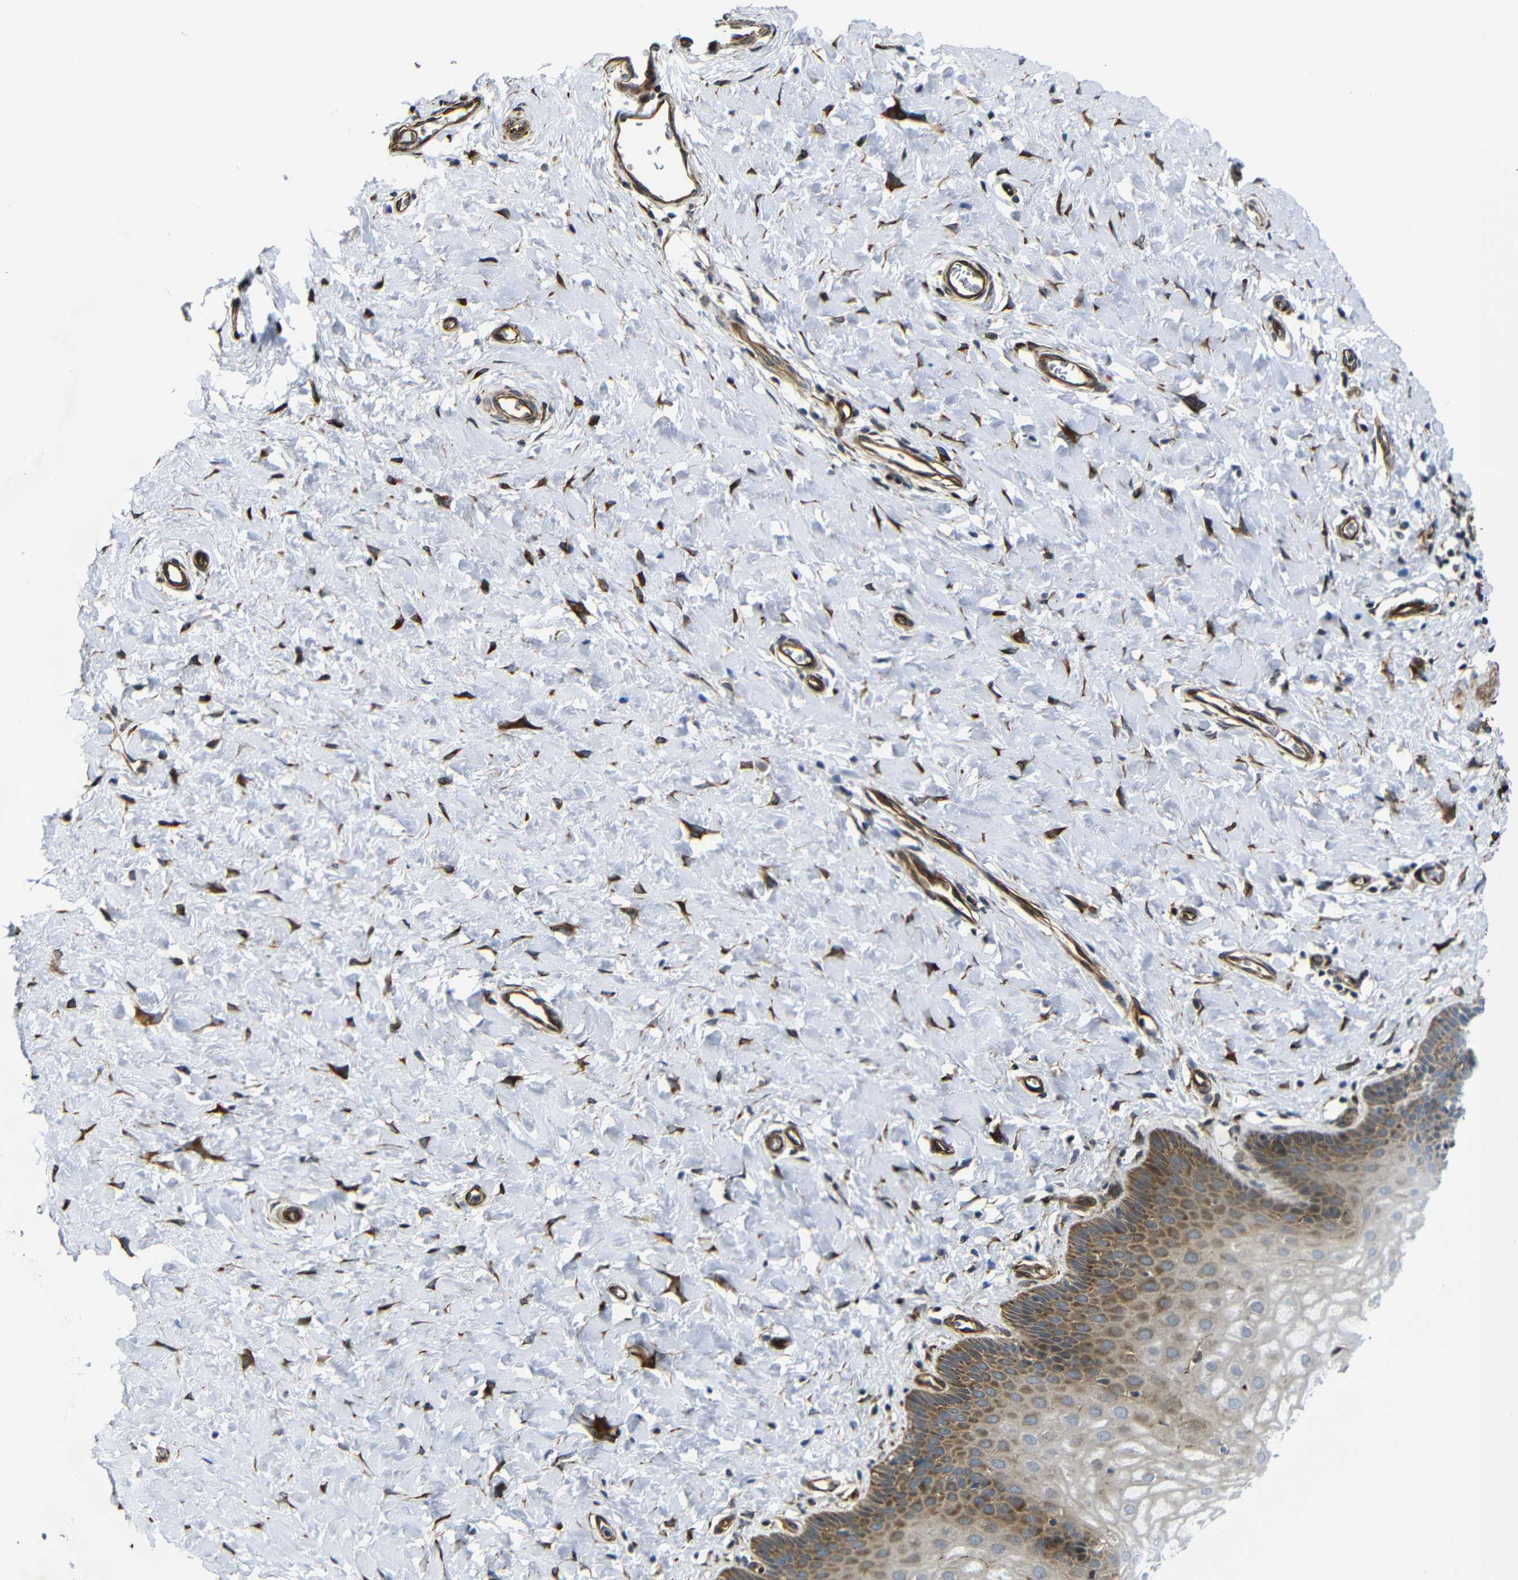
{"staining": {"intensity": "strong", "quantity": "25%-75%", "location": "cytoplasmic/membranous"}, "tissue": "cervix", "cell_type": "Glandular cells", "image_type": "normal", "snomed": [{"axis": "morphology", "description": "Normal tissue, NOS"}, {"axis": "topography", "description": "Cervix"}], "caption": "There is high levels of strong cytoplasmic/membranous positivity in glandular cells of benign cervix, as demonstrated by immunohistochemical staining (brown color).", "gene": "PARP14", "patient": {"sex": "female", "age": 55}}